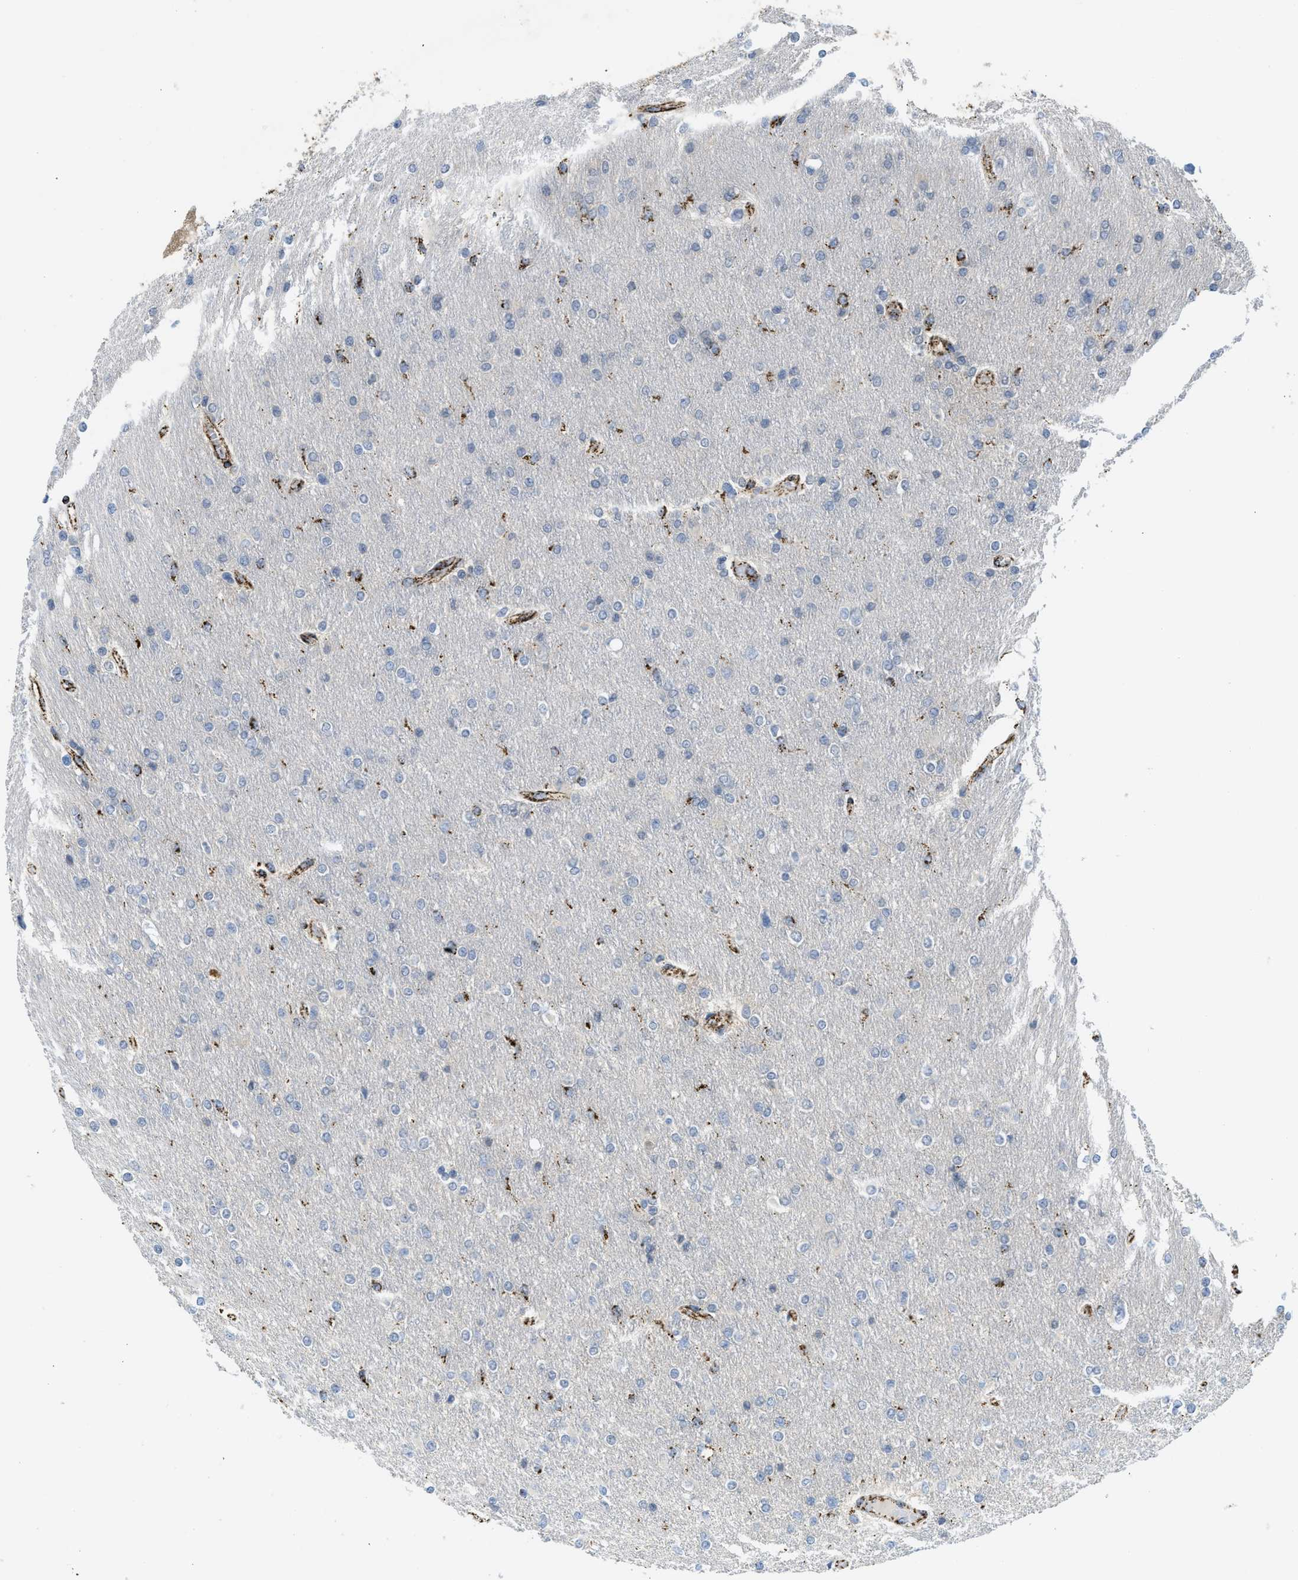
{"staining": {"intensity": "negative", "quantity": "none", "location": "none"}, "tissue": "glioma", "cell_type": "Tumor cells", "image_type": "cancer", "snomed": [{"axis": "morphology", "description": "Glioma, malignant, High grade"}, {"axis": "topography", "description": "Cerebral cortex"}], "caption": "Histopathology image shows no protein staining in tumor cells of high-grade glioma (malignant) tissue.", "gene": "SQOR", "patient": {"sex": "female", "age": 36}}